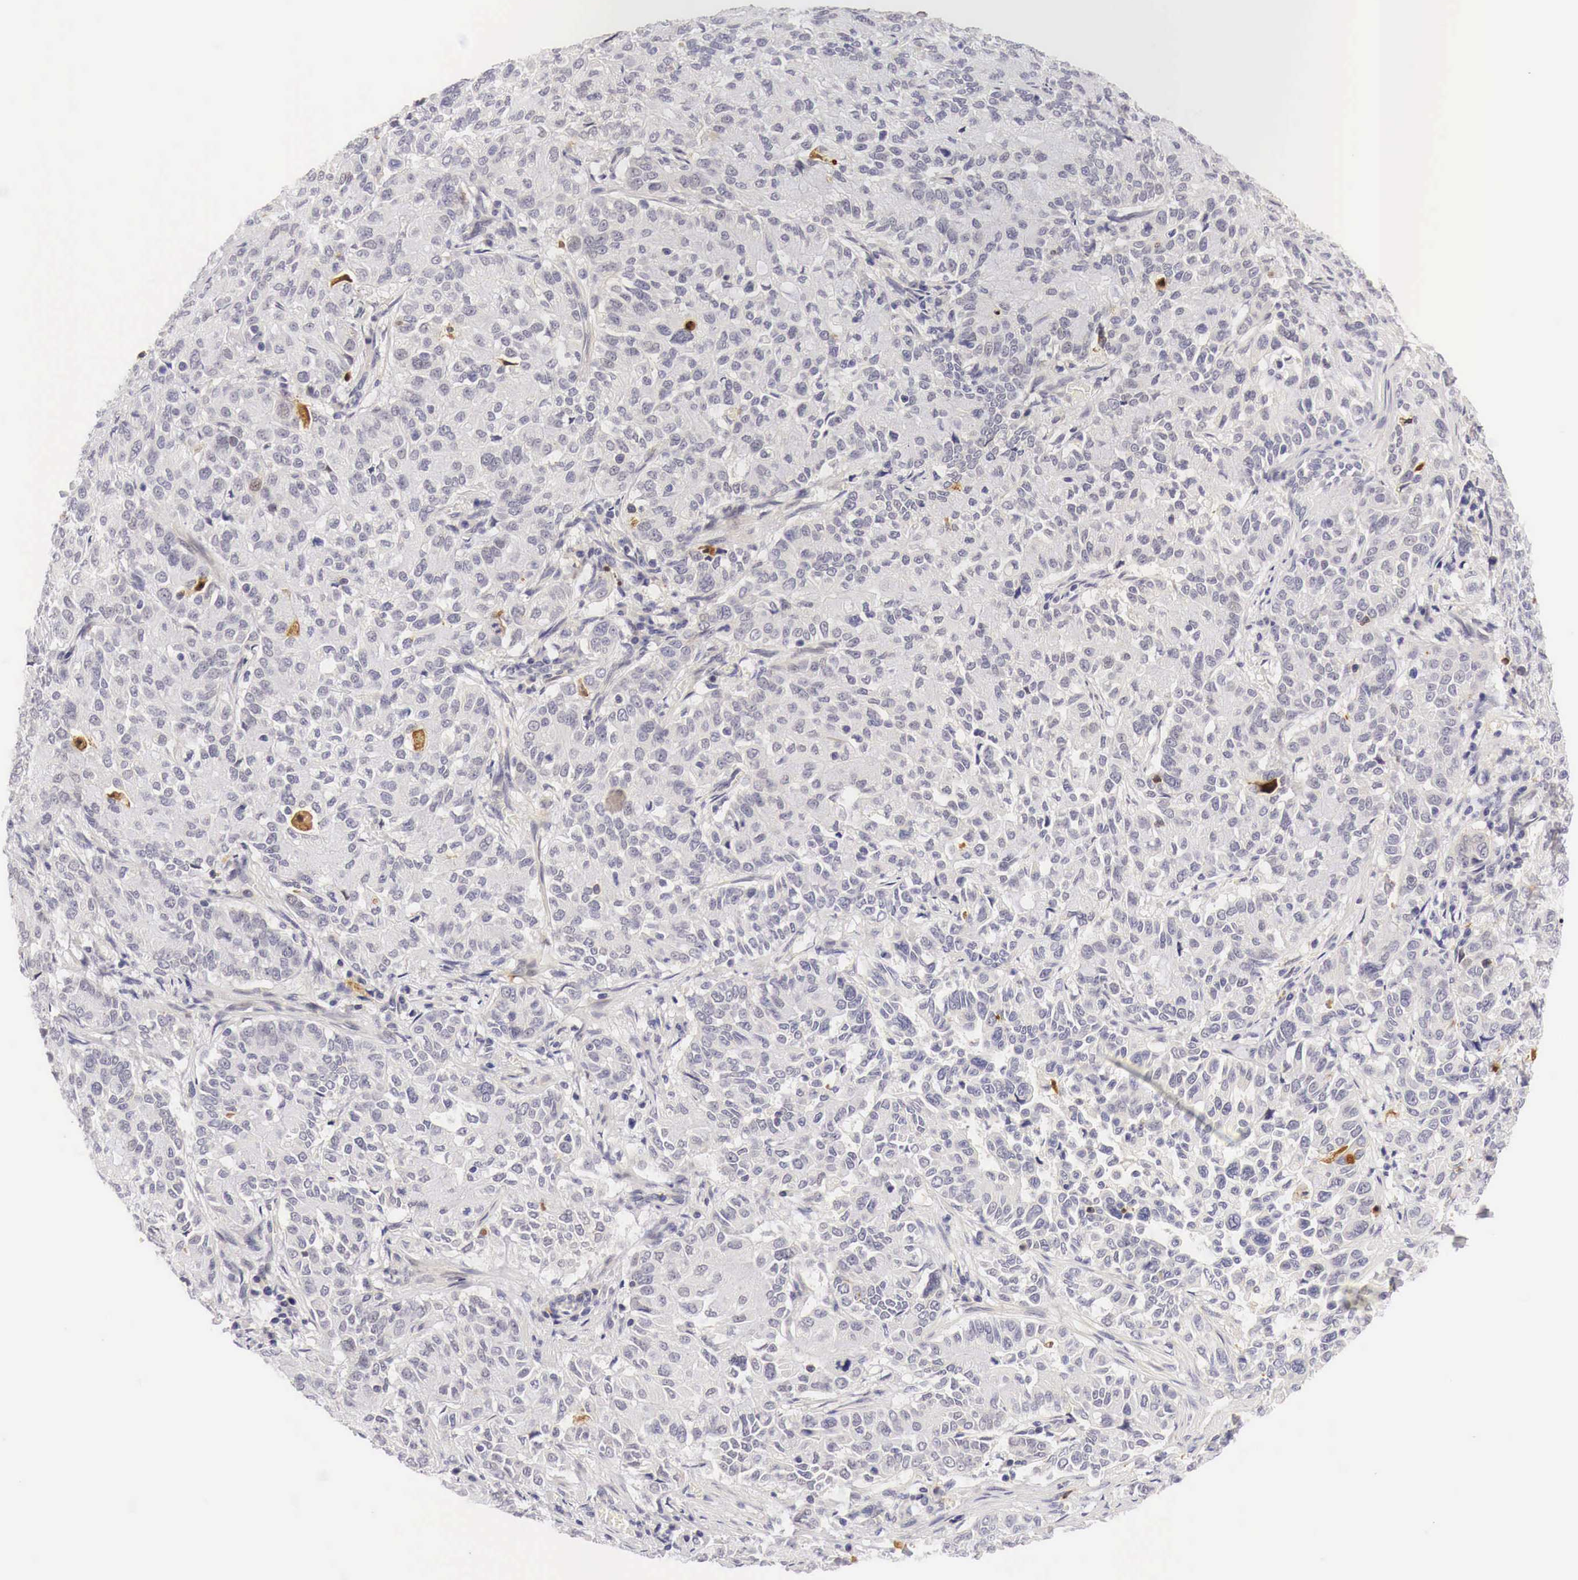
{"staining": {"intensity": "negative", "quantity": "none", "location": "none"}, "tissue": "pancreatic cancer", "cell_type": "Tumor cells", "image_type": "cancer", "snomed": [{"axis": "morphology", "description": "Adenocarcinoma, NOS"}, {"axis": "topography", "description": "Pancreas"}], "caption": "Tumor cells are negative for brown protein staining in pancreatic adenocarcinoma.", "gene": "CASP3", "patient": {"sex": "female", "age": 52}}